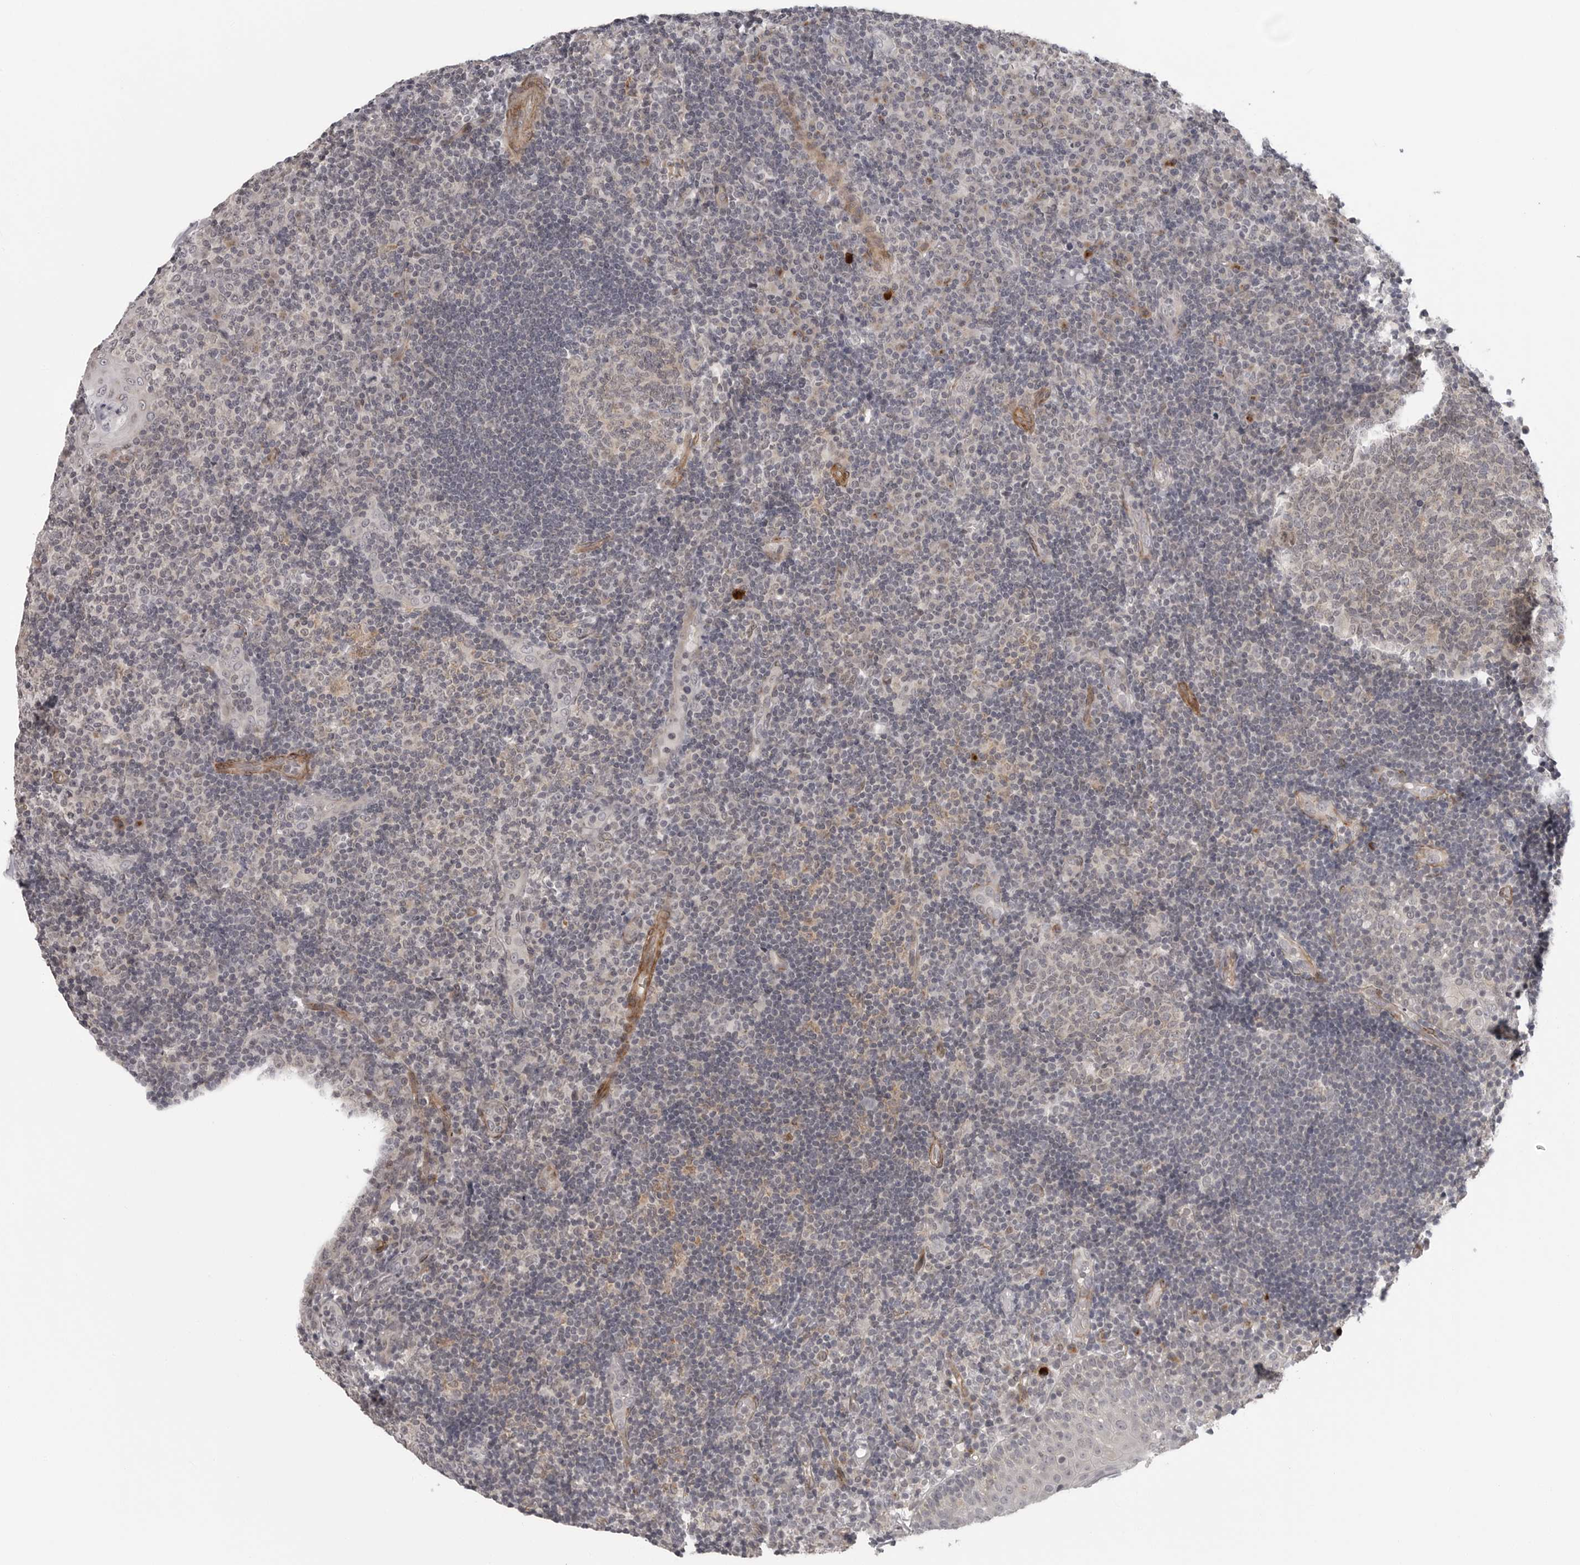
{"staining": {"intensity": "negative", "quantity": "none", "location": "none"}, "tissue": "tonsil", "cell_type": "Germinal center cells", "image_type": "normal", "snomed": [{"axis": "morphology", "description": "Normal tissue, NOS"}, {"axis": "topography", "description": "Tonsil"}], "caption": "Tonsil stained for a protein using immunohistochemistry (IHC) exhibits no expression germinal center cells.", "gene": "TUT4", "patient": {"sex": "female", "age": 40}}